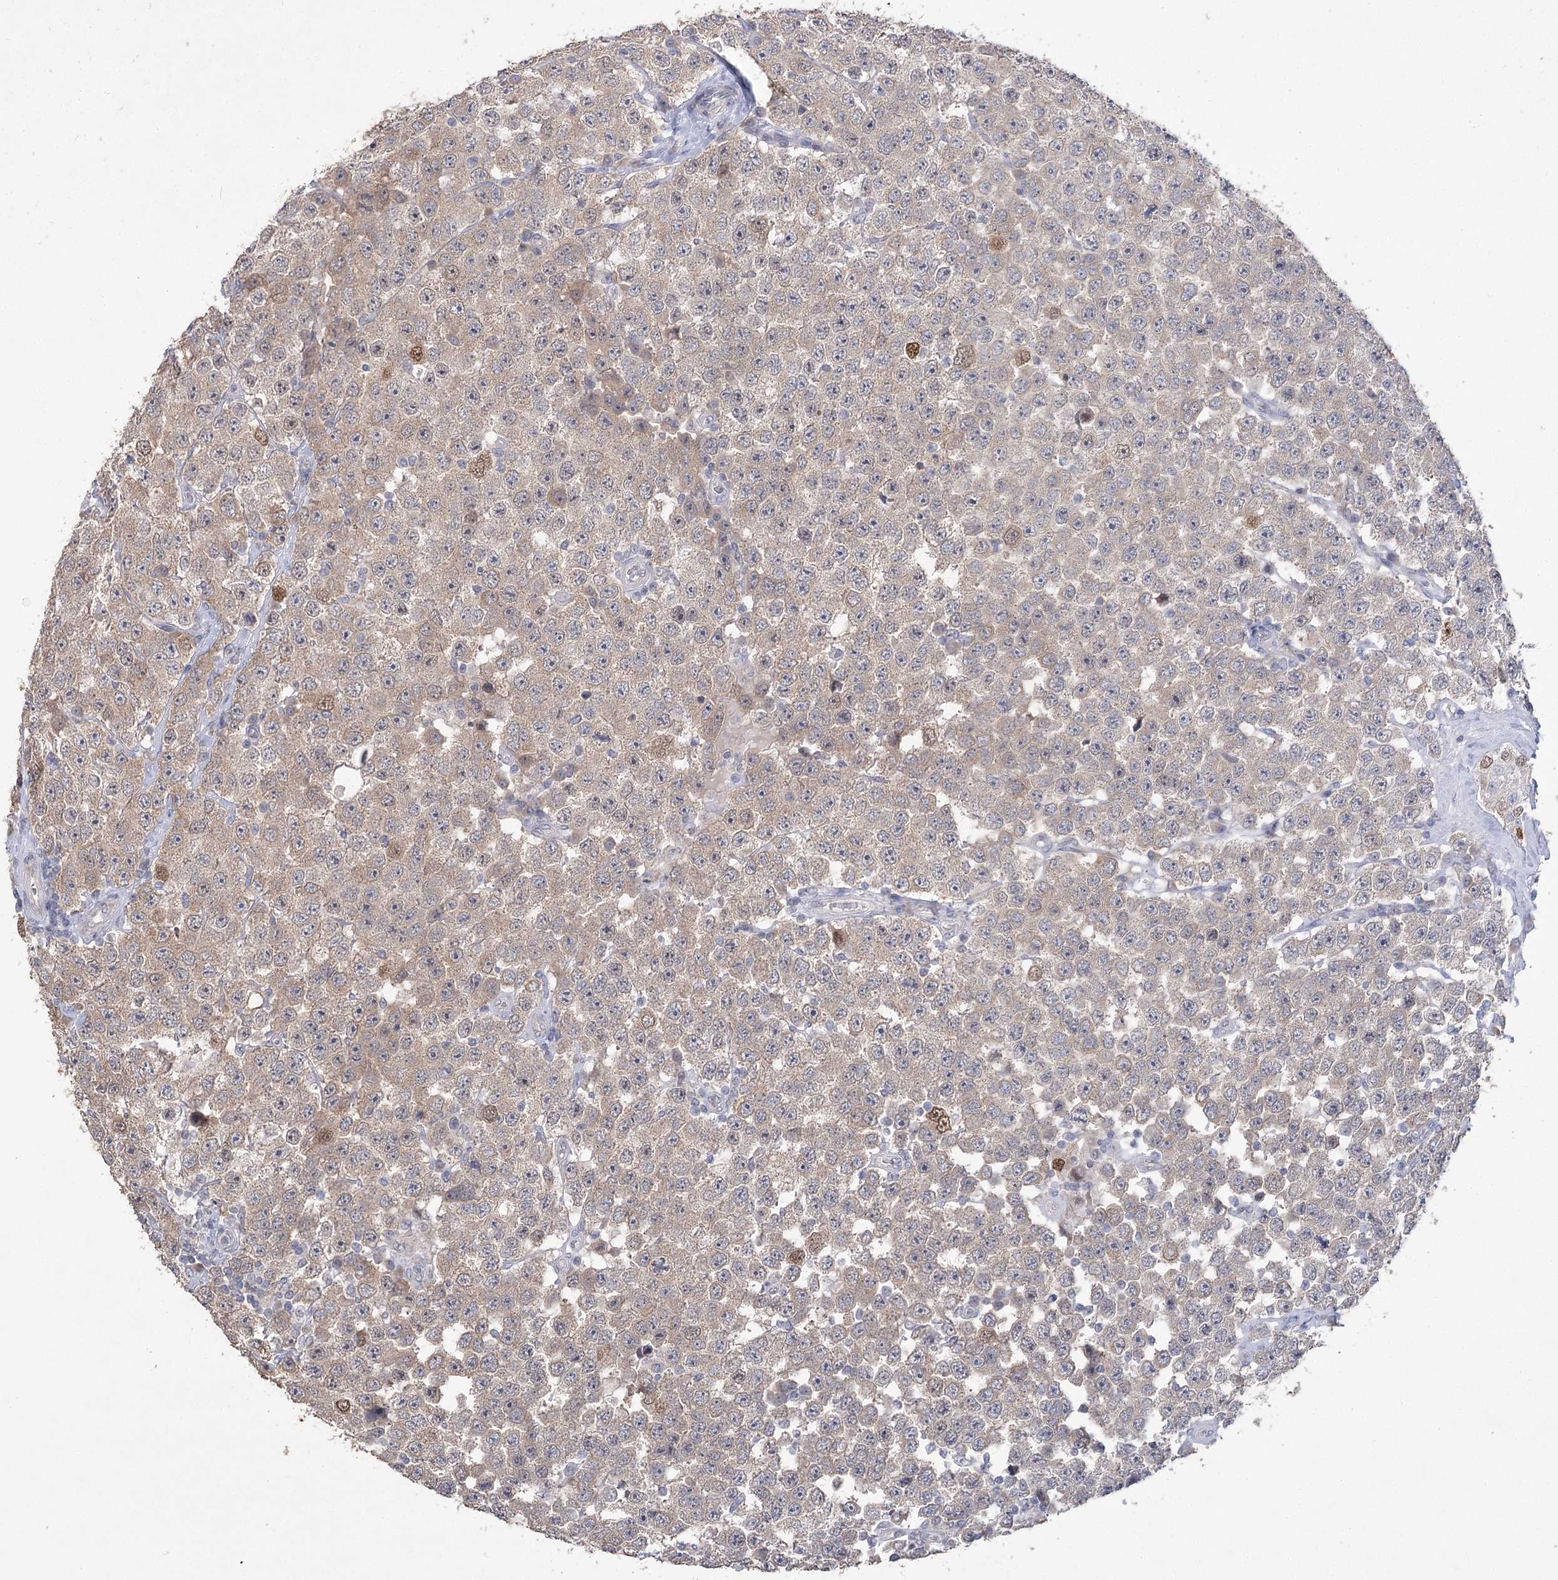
{"staining": {"intensity": "weak", "quantity": "25%-75%", "location": "cytoplasmic/membranous,nuclear"}, "tissue": "testis cancer", "cell_type": "Tumor cells", "image_type": "cancer", "snomed": [{"axis": "morphology", "description": "Seminoma, NOS"}, {"axis": "topography", "description": "Testis"}], "caption": "Testis cancer stained with a brown dye displays weak cytoplasmic/membranous and nuclear positive positivity in about 25%-75% of tumor cells.", "gene": "PHYHIPL", "patient": {"sex": "male", "age": 28}}